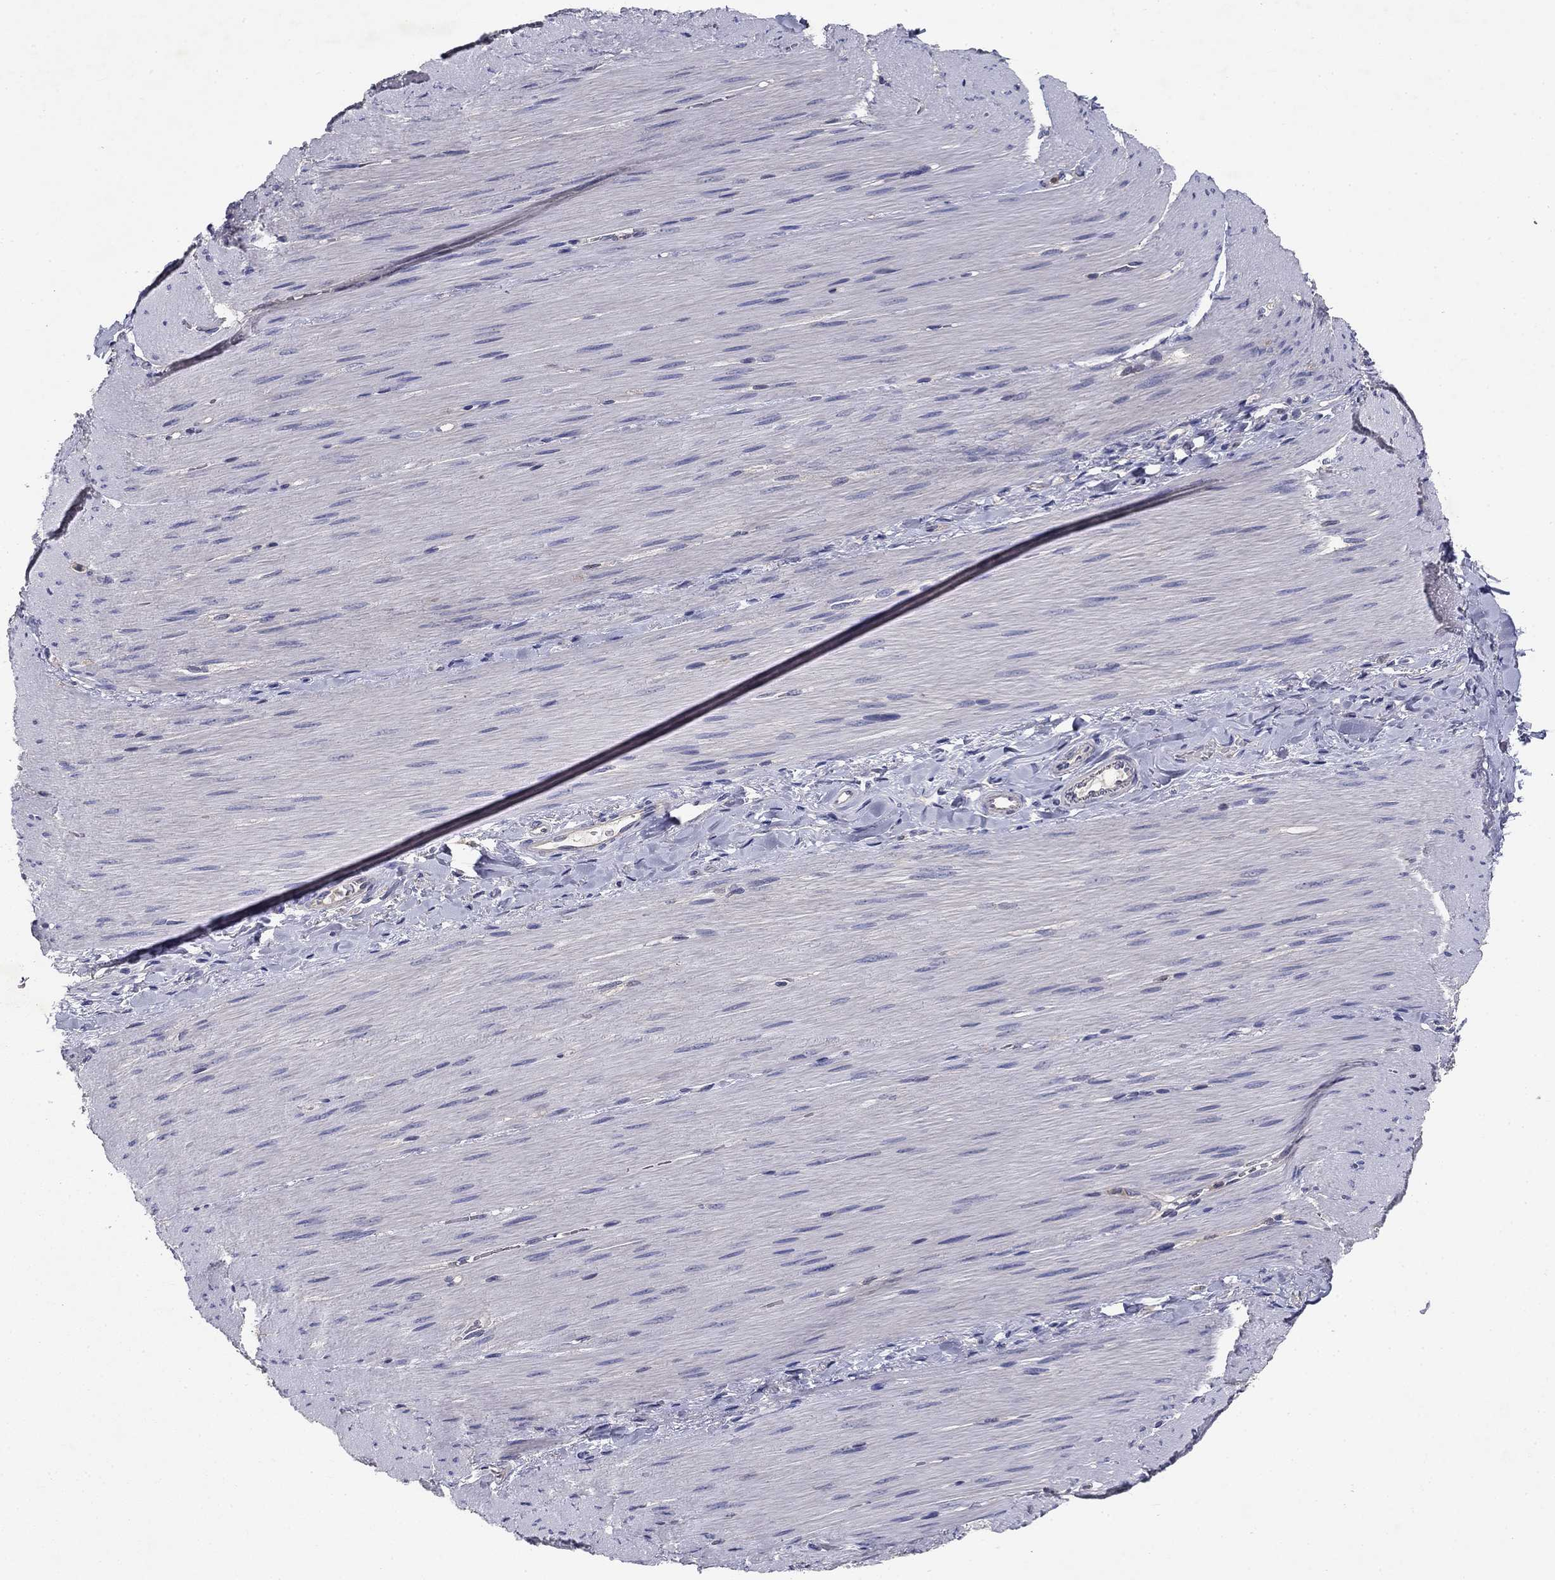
{"staining": {"intensity": "negative", "quantity": "none", "location": "none"}, "tissue": "adipose tissue", "cell_type": "Adipocytes", "image_type": "normal", "snomed": [{"axis": "morphology", "description": "Normal tissue, NOS"}, {"axis": "topography", "description": "Smooth muscle"}, {"axis": "topography", "description": "Duodenum"}, {"axis": "topography", "description": "Peripheral nerve tissue"}], "caption": "High power microscopy image of an immunohistochemistry image of normal adipose tissue, revealing no significant staining in adipocytes. (Brightfield microscopy of DAB immunohistochemistry at high magnification).", "gene": "GLTP", "patient": {"sex": "female", "age": 61}}